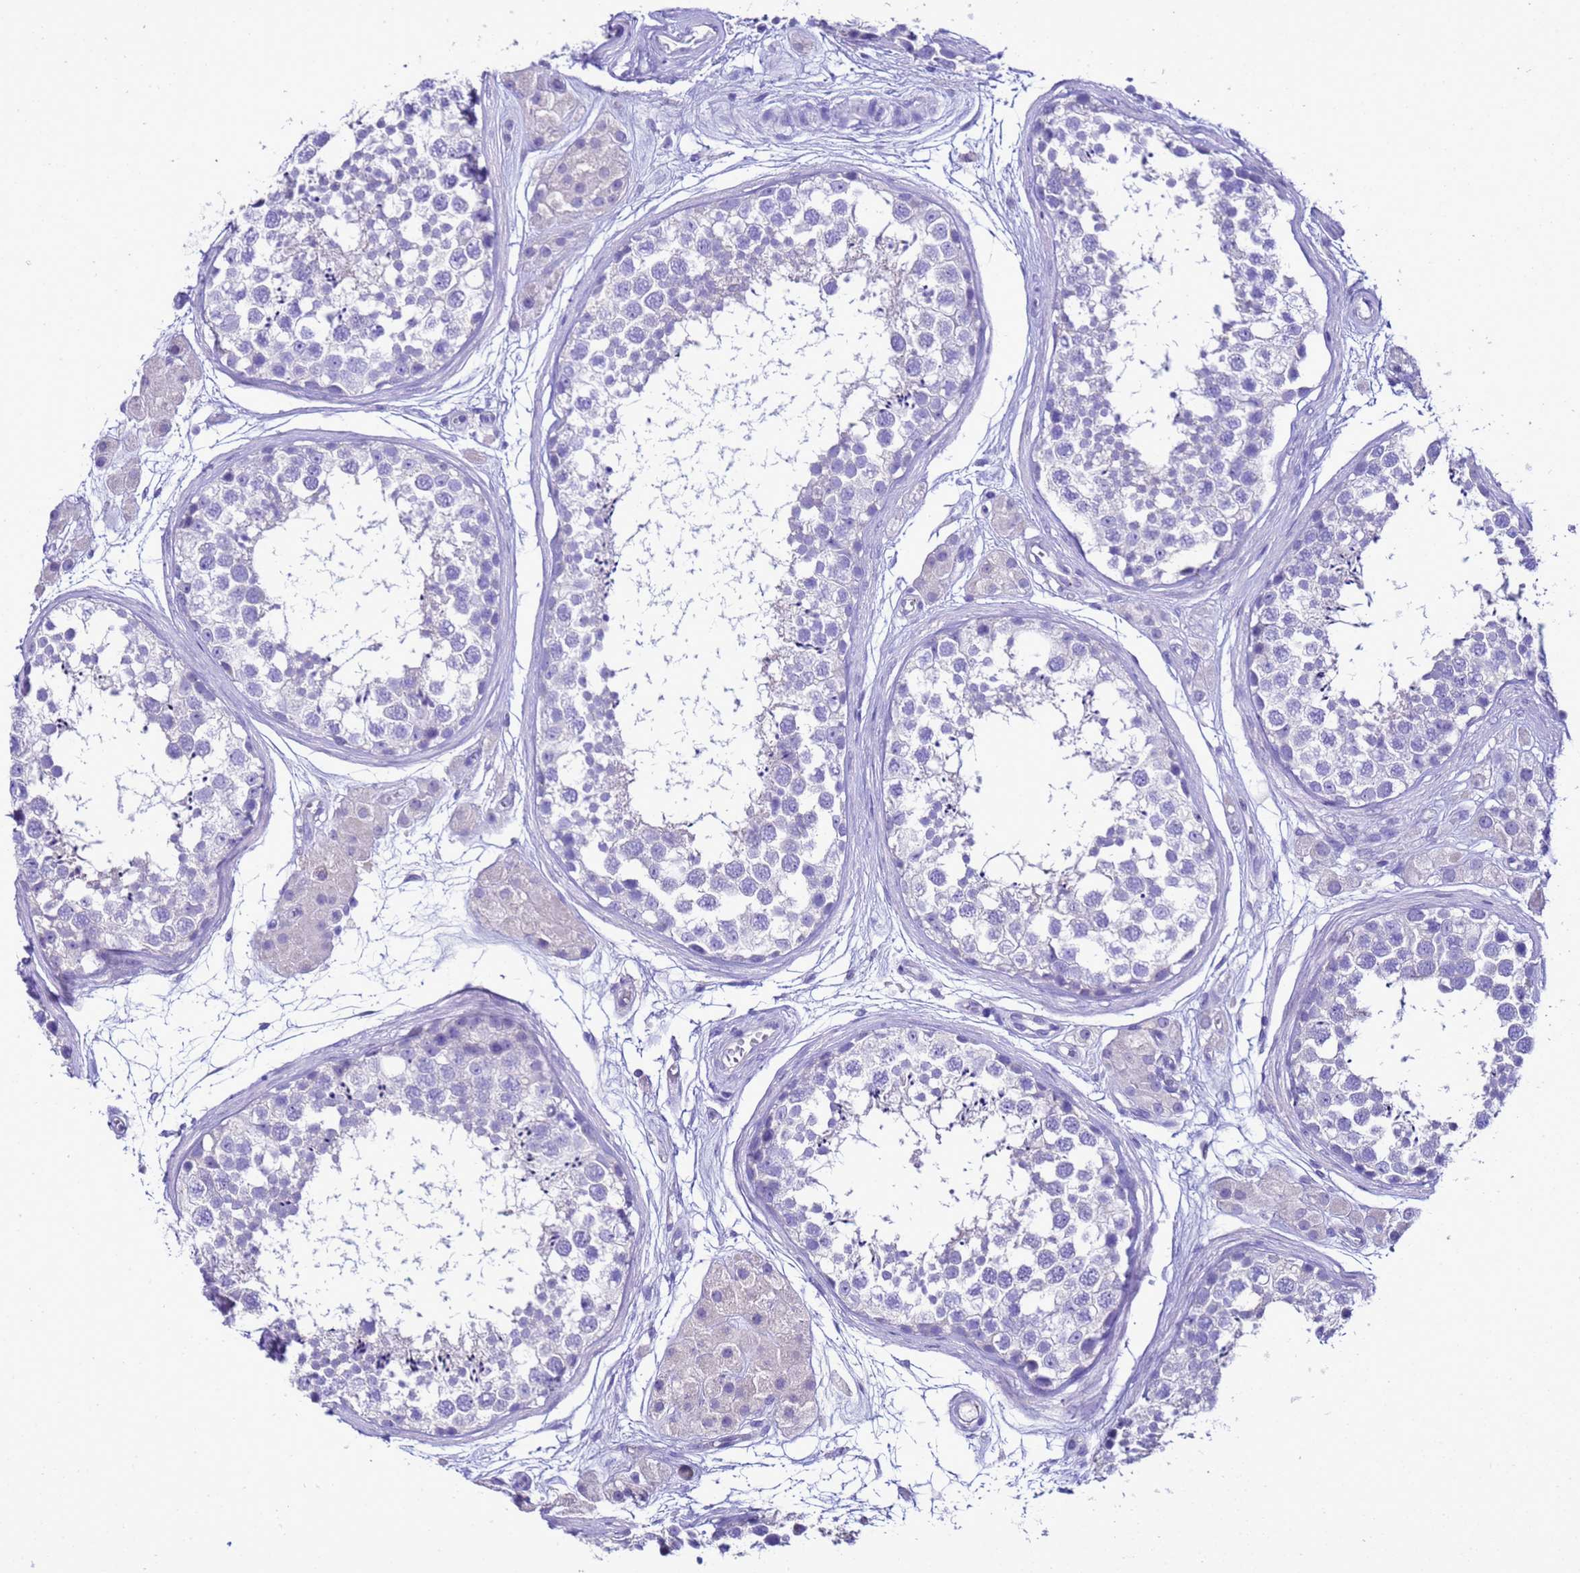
{"staining": {"intensity": "negative", "quantity": "none", "location": "none"}, "tissue": "testis", "cell_type": "Cells in seminiferous ducts", "image_type": "normal", "snomed": [{"axis": "morphology", "description": "Normal tissue, NOS"}, {"axis": "topography", "description": "Testis"}], "caption": "Human testis stained for a protein using IHC displays no expression in cells in seminiferous ducts.", "gene": "BEST2", "patient": {"sex": "male", "age": 56}}